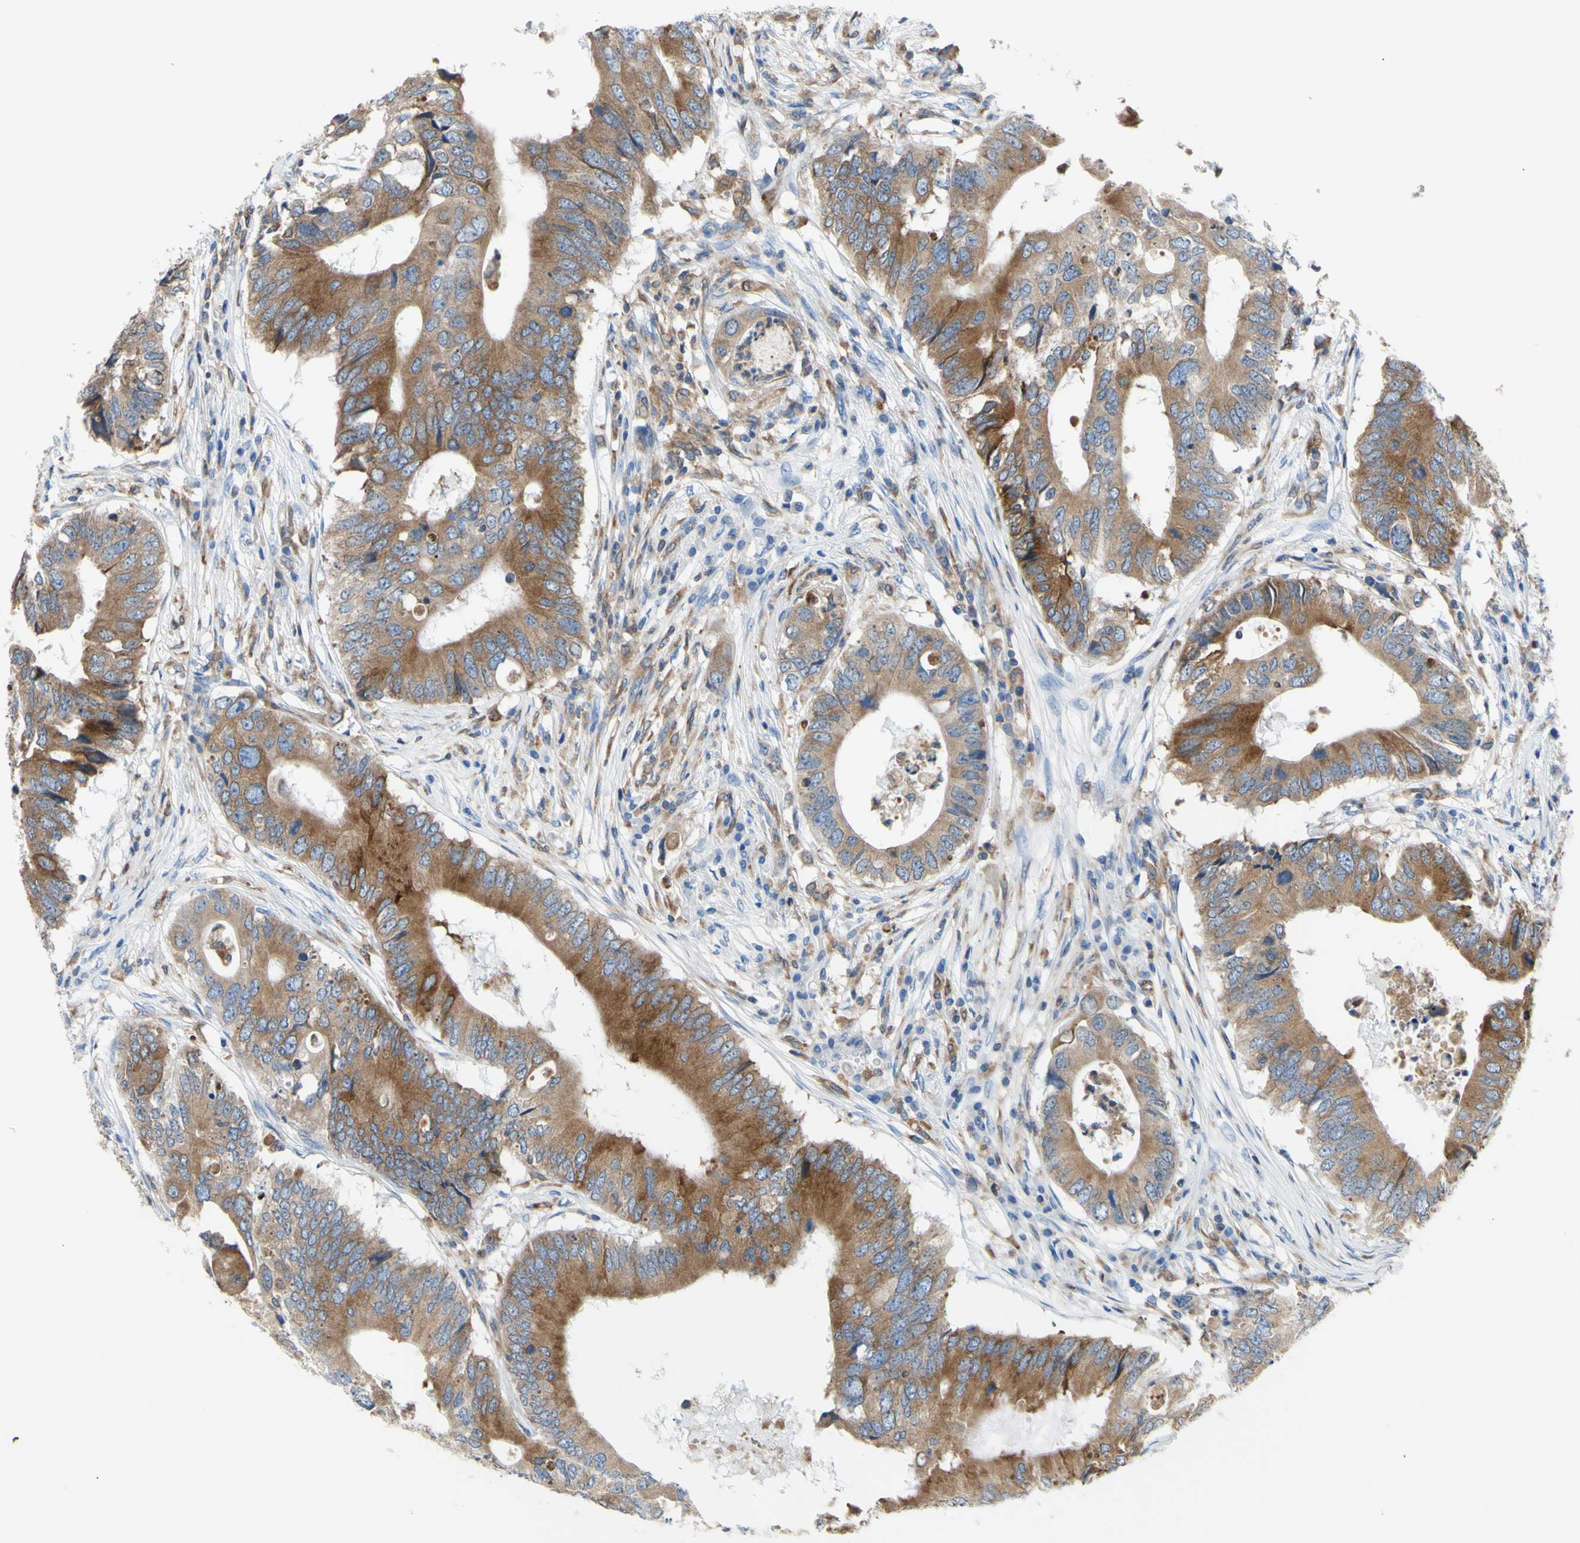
{"staining": {"intensity": "moderate", "quantity": ">75%", "location": "cytoplasmic/membranous"}, "tissue": "colorectal cancer", "cell_type": "Tumor cells", "image_type": "cancer", "snomed": [{"axis": "morphology", "description": "Adenocarcinoma, NOS"}, {"axis": "topography", "description": "Colon"}], "caption": "High-power microscopy captured an immunohistochemistry (IHC) micrograph of colorectal adenocarcinoma, revealing moderate cytoplasmic/membranous staining in about >75% of tumor cells. (IHC, brightfield microscopy, high magnification).", "gene": "MGST2", "patient": {"sex": "male", "age": 71}}